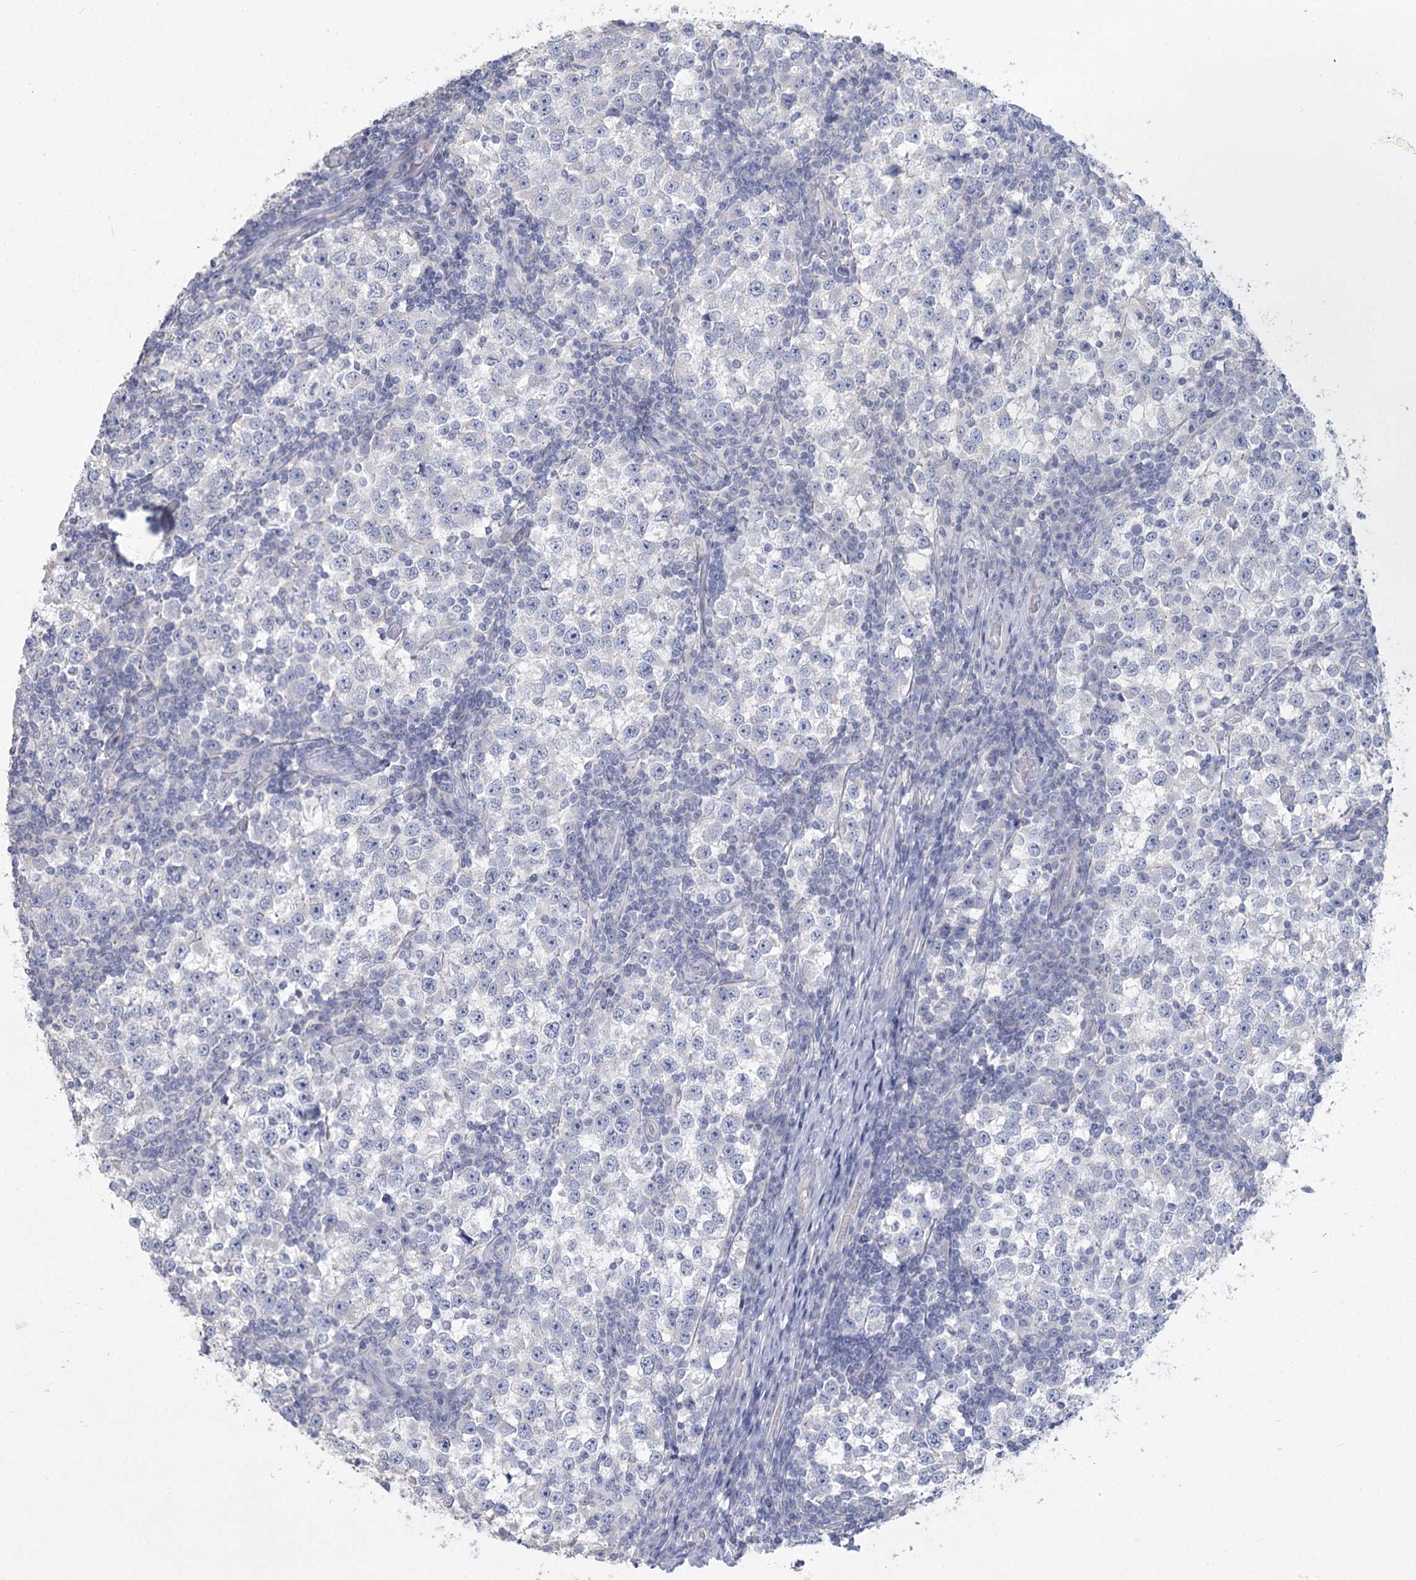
{"staining": {"intensity": "negative", "quantity": "none", "location": "none"}, "tissue": "testis cancer", "cell_type": "Tumor cells", "image_type": "cancer", "snomed": [{"axis": "morphology", "description": "Seminoma, NOS"}, {"axis": "topography", "description": "Testis"}], "caption": "An immunohistochemistry photomicrograph of testis seminoma is shown. There is no staining in tumor cells of testis seminoma.", "gene": "CNTLN", "patient": {"sex": "male", "age": 65}}